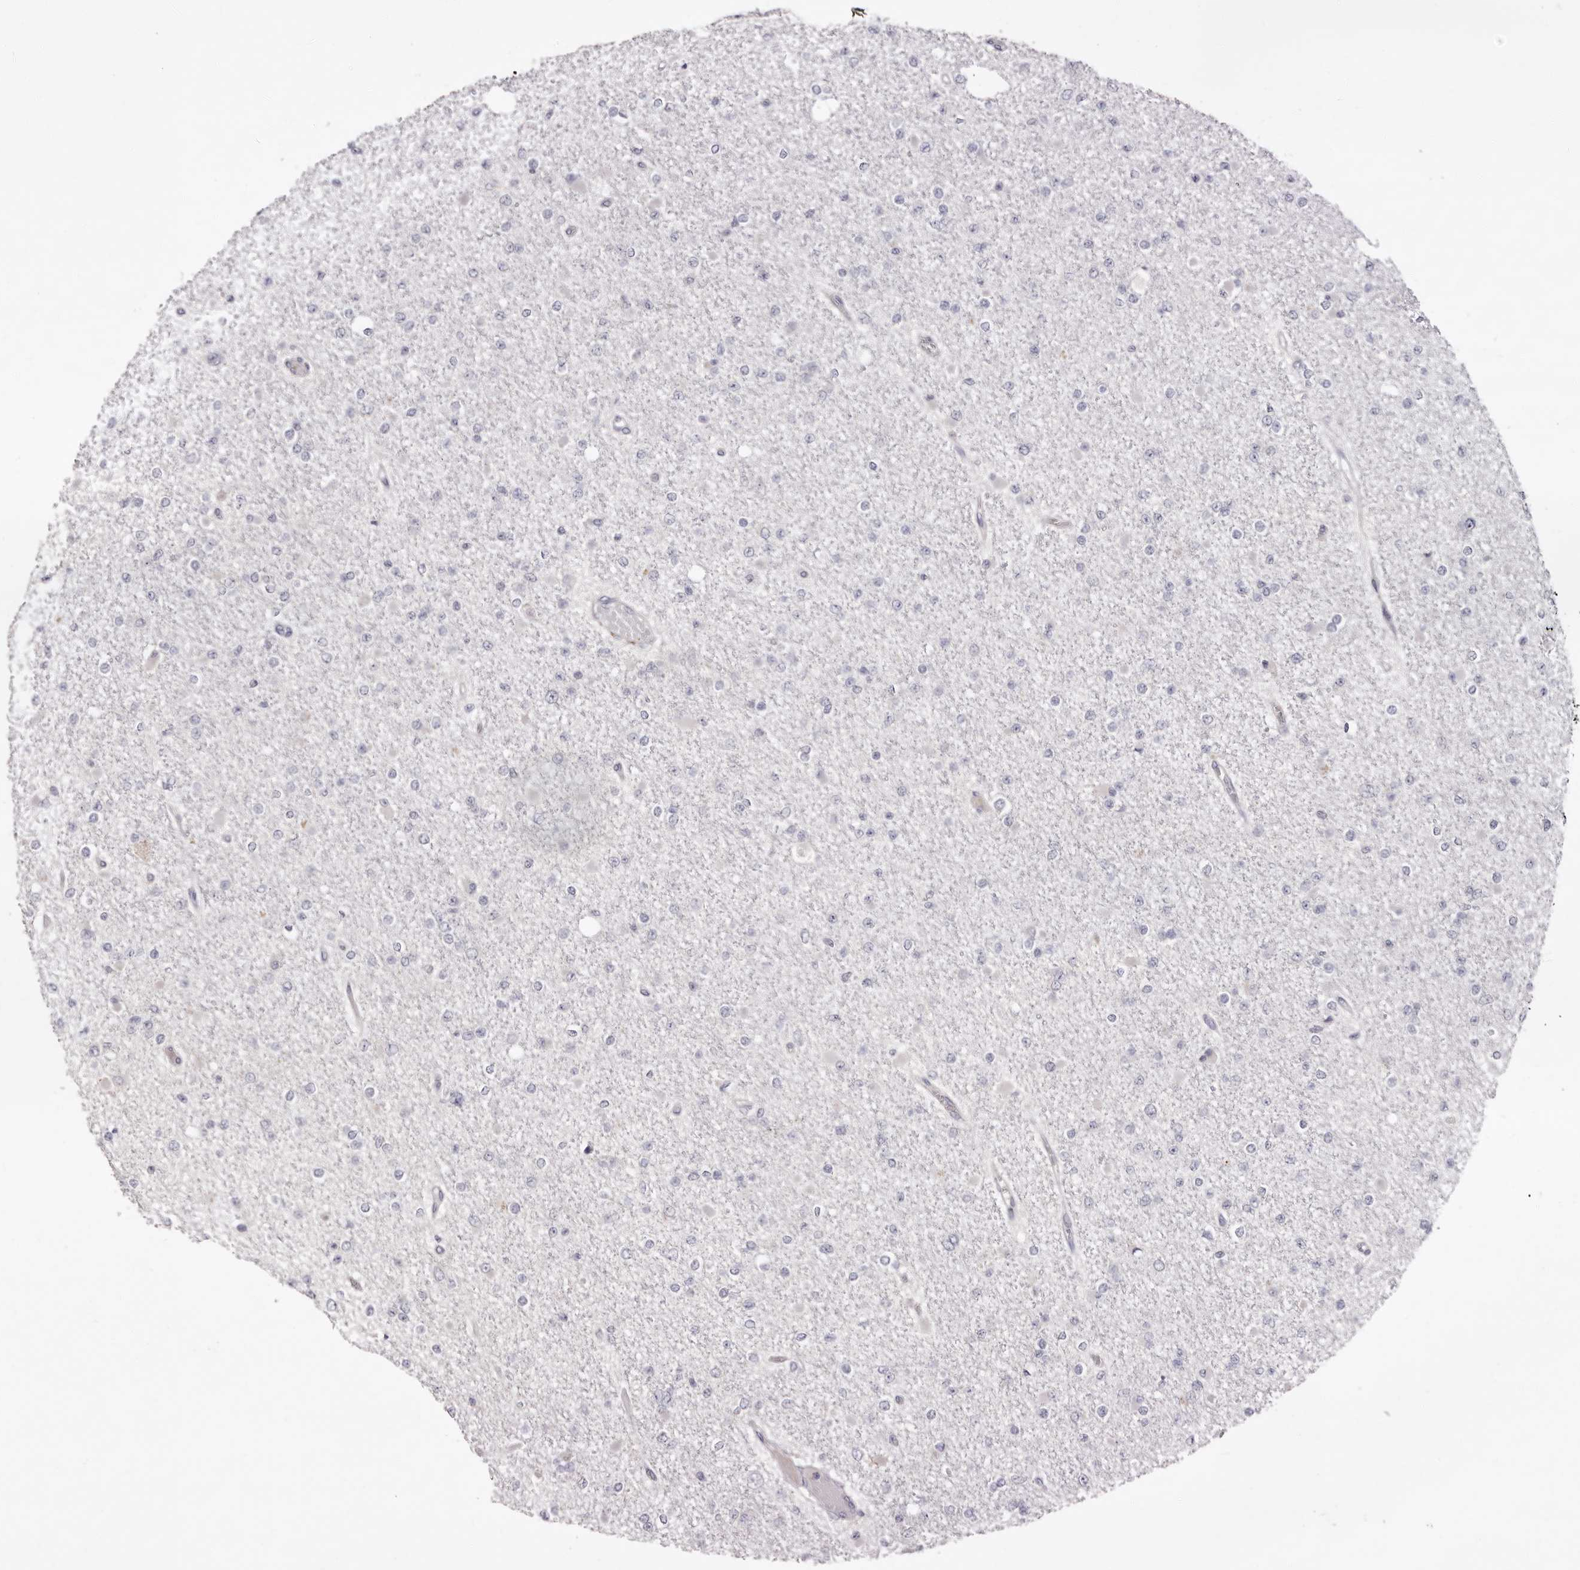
{"staining": {"intensity": "negative", "quantity": "none", "location": "none"}, "tissue": "glioma", "cell_type": "Tumor cells", "image_type": "cancer", "snomed": [{"axis": "morphology", "description": "Glioma, malignant, Low grade"}, {"axis": "topography", "description": "Brain"}], "caption": "Tumor cells show no significant protein expression in glioma.", "gene": "LMLN", "patient": {"sex": "female", "age": 22}}